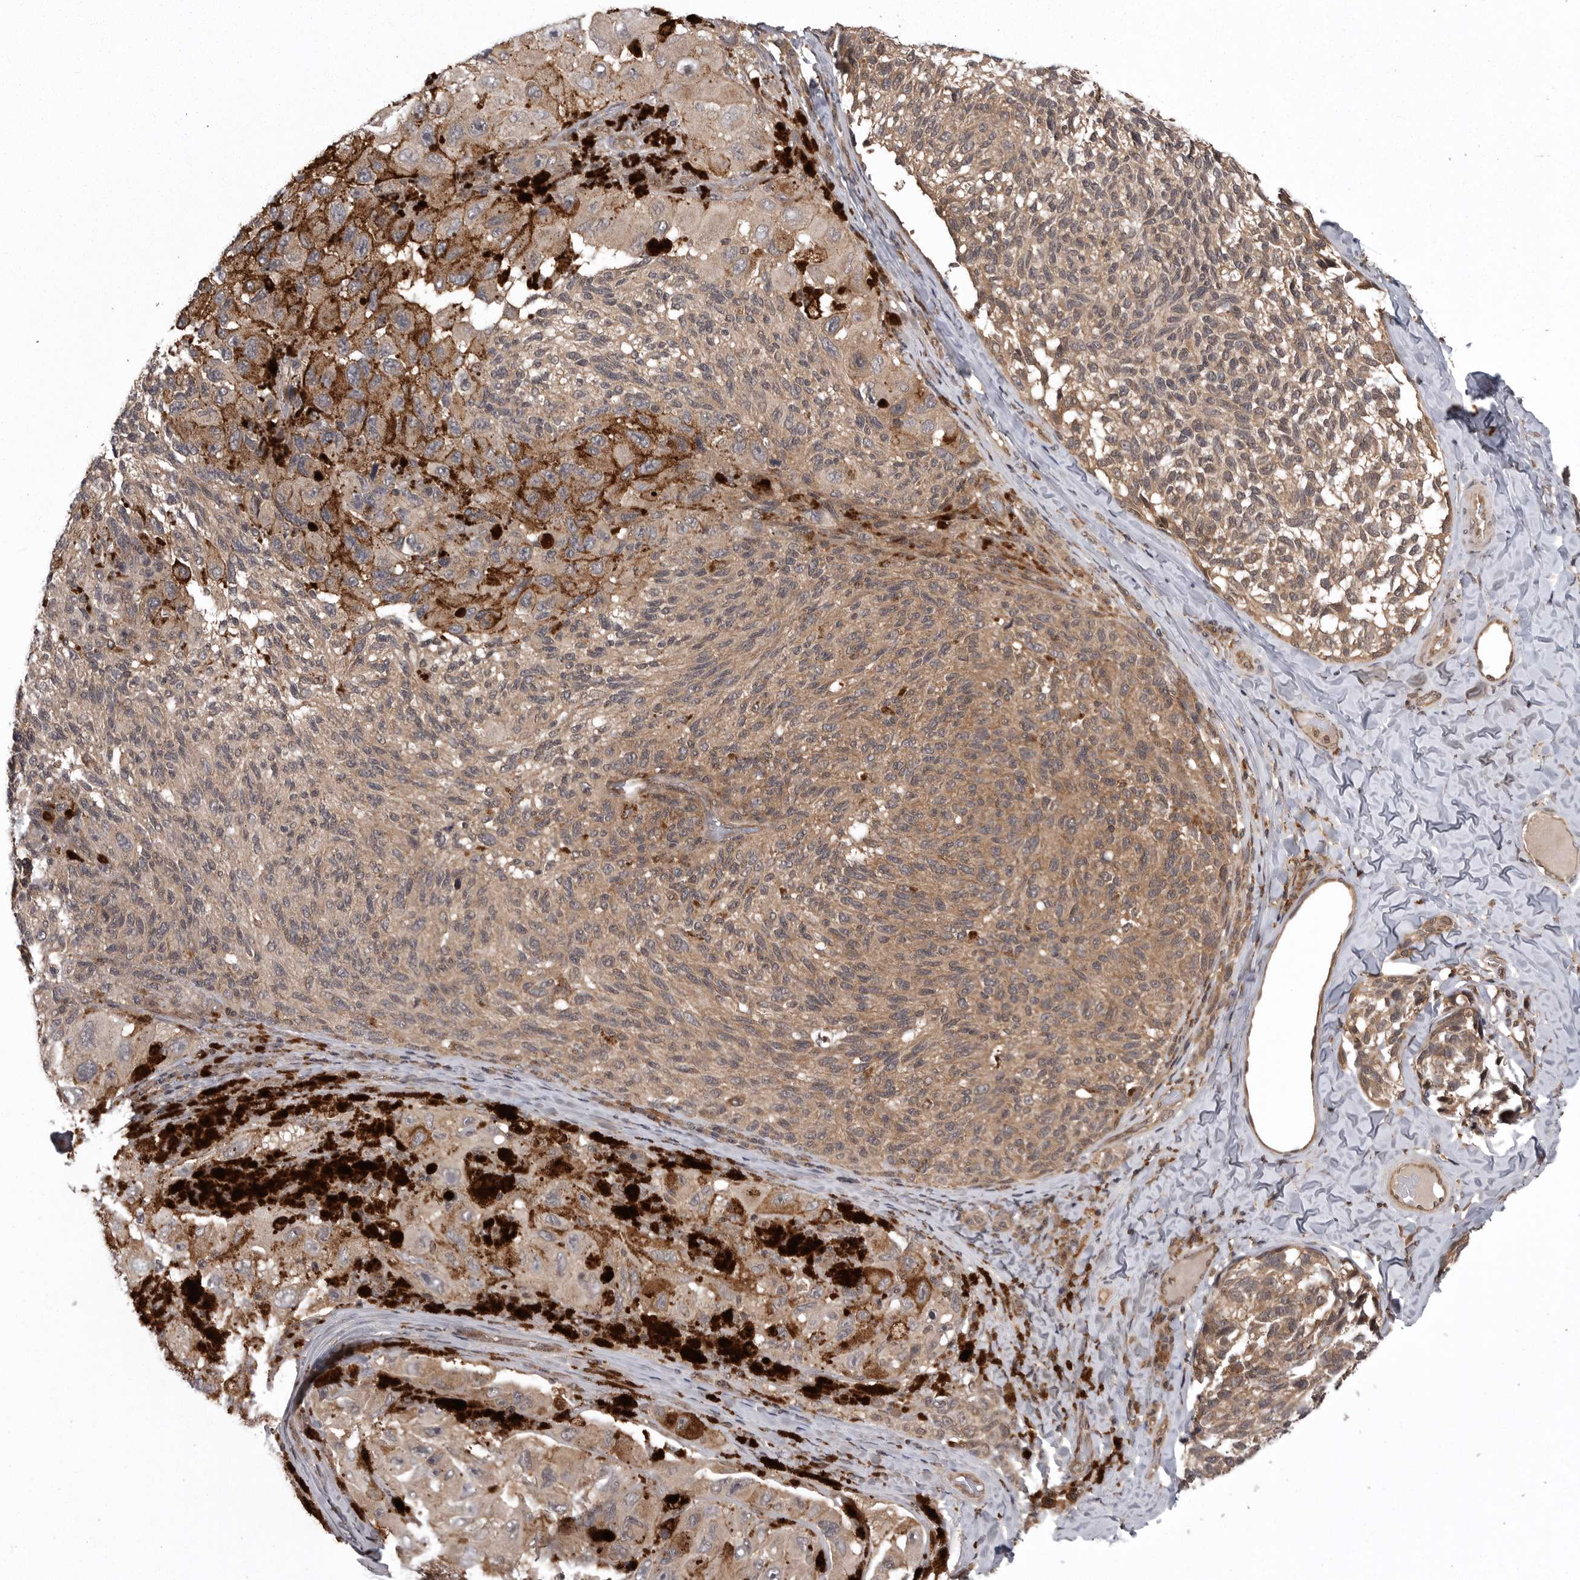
{"staining": {"intensity": "moderate", "quantity": ">75%", "location": "cytoplasmic/membranous"}, "tissue": "melanoma", "cell_type": "Tumor cells", "image_type": "cancer", "snomed": [{"axis": "morphology", "description": "Malignant melanoma, NOS"}, {"axis": "topography", "description": "Skin"}], "caption": "Human melanoma stained for a protein (brown) demonstrates moderate cytoplasmic/membranous positive staining in about >75% of tumor cells.", "gene": "AOAH", "patient": {"sex": "female", "age": 73}}